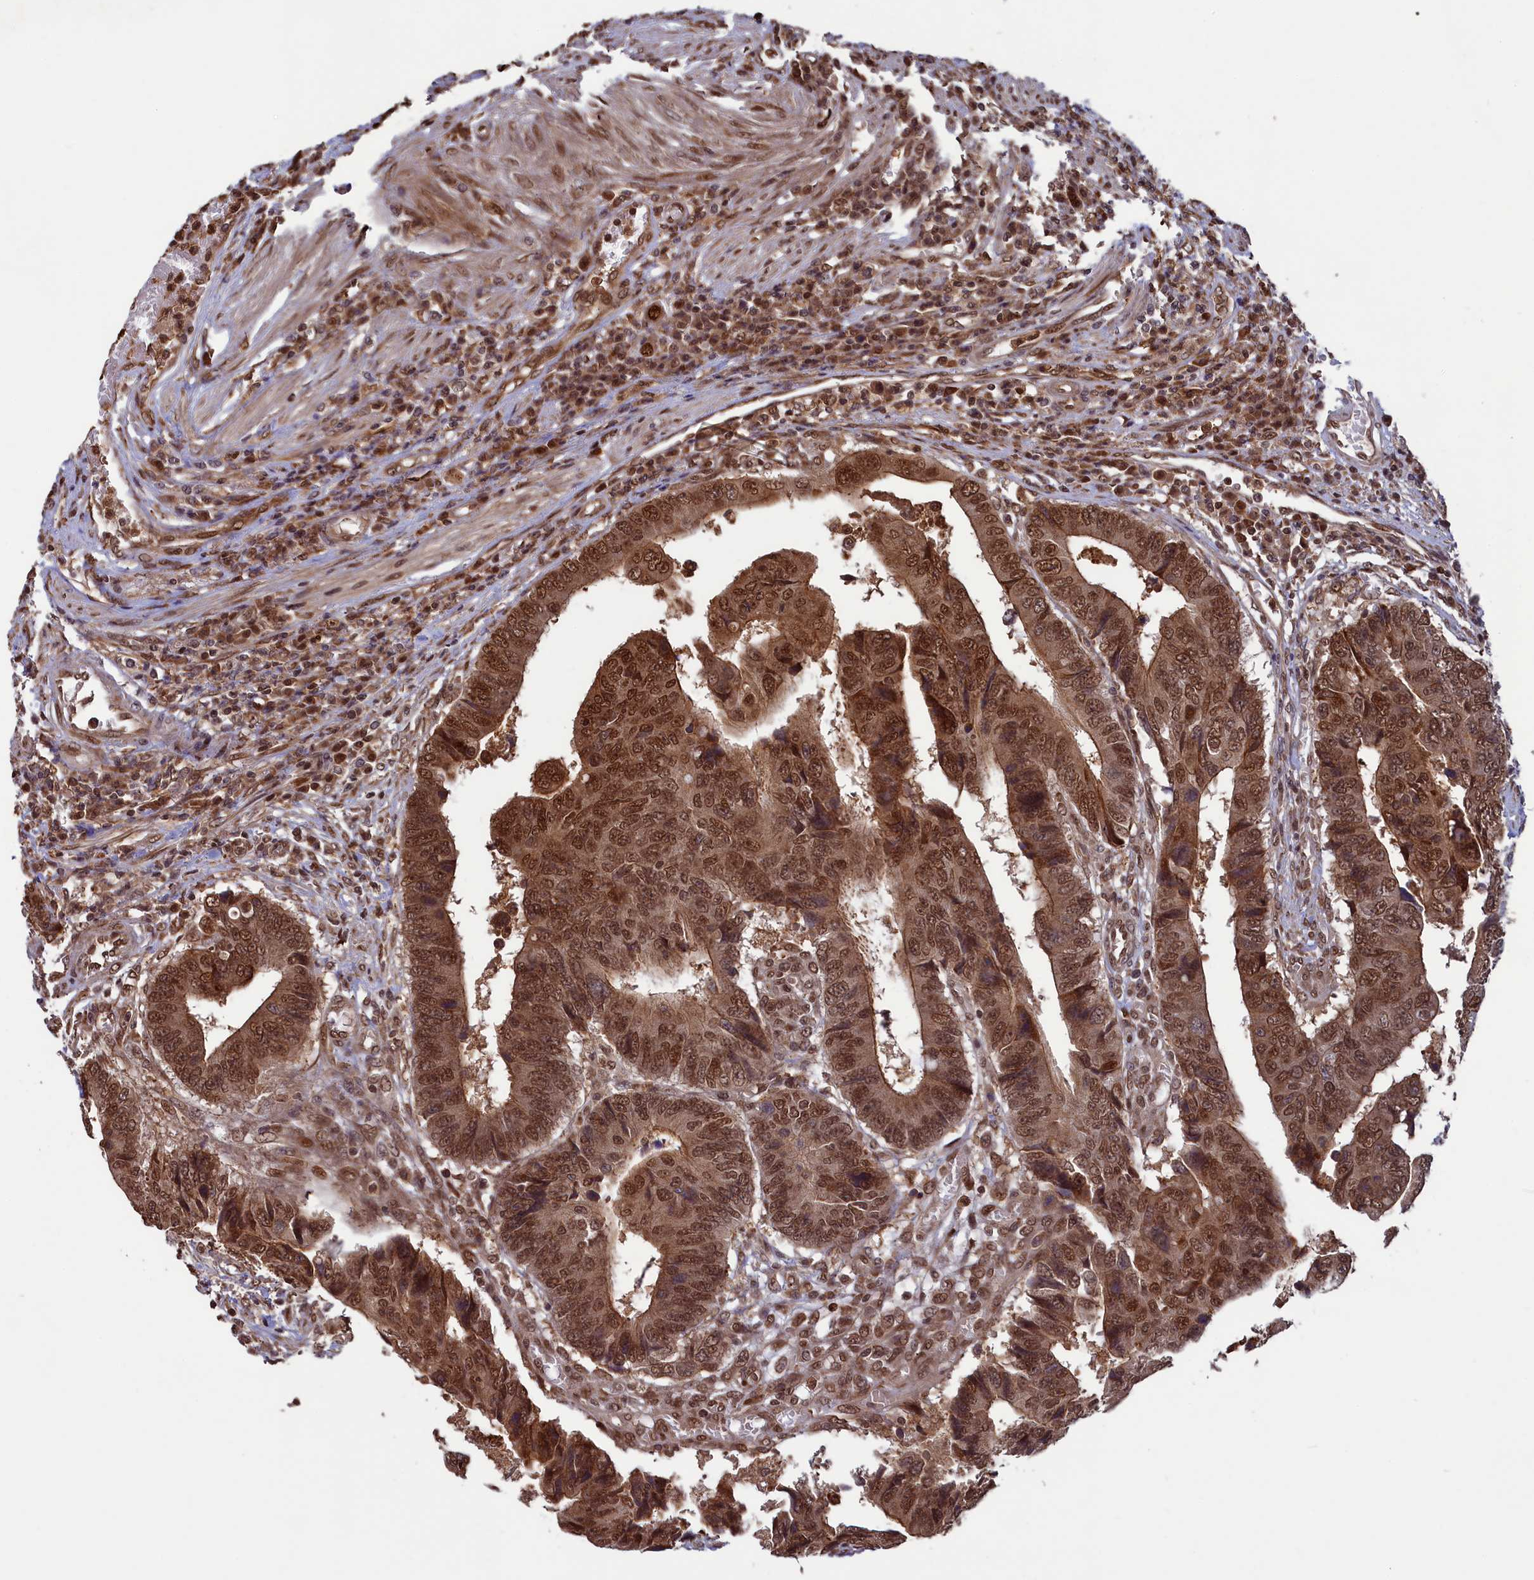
{"staining": {"intensity": "strong", "quantity": ">75%", "location": "cytoplasmic/membranous,nuclear"}, "tissue": "colorectal cancer", "cell_type": "Tumor cells", "image_type": "cancer", "snomed": [{"axis": "morphology", "description": "Adenocarcinoma, NOS"}, {"axis": "topography", "description": "Rectum"}], "caption": "An image of colorectal adenocarcinoma stained for a protein demonstrates strong cytoplasmic/membranous and nuclear brown staining in tumor cells.", "gene": "NAE1", "patient": {"sex": "male", "age": 84}}